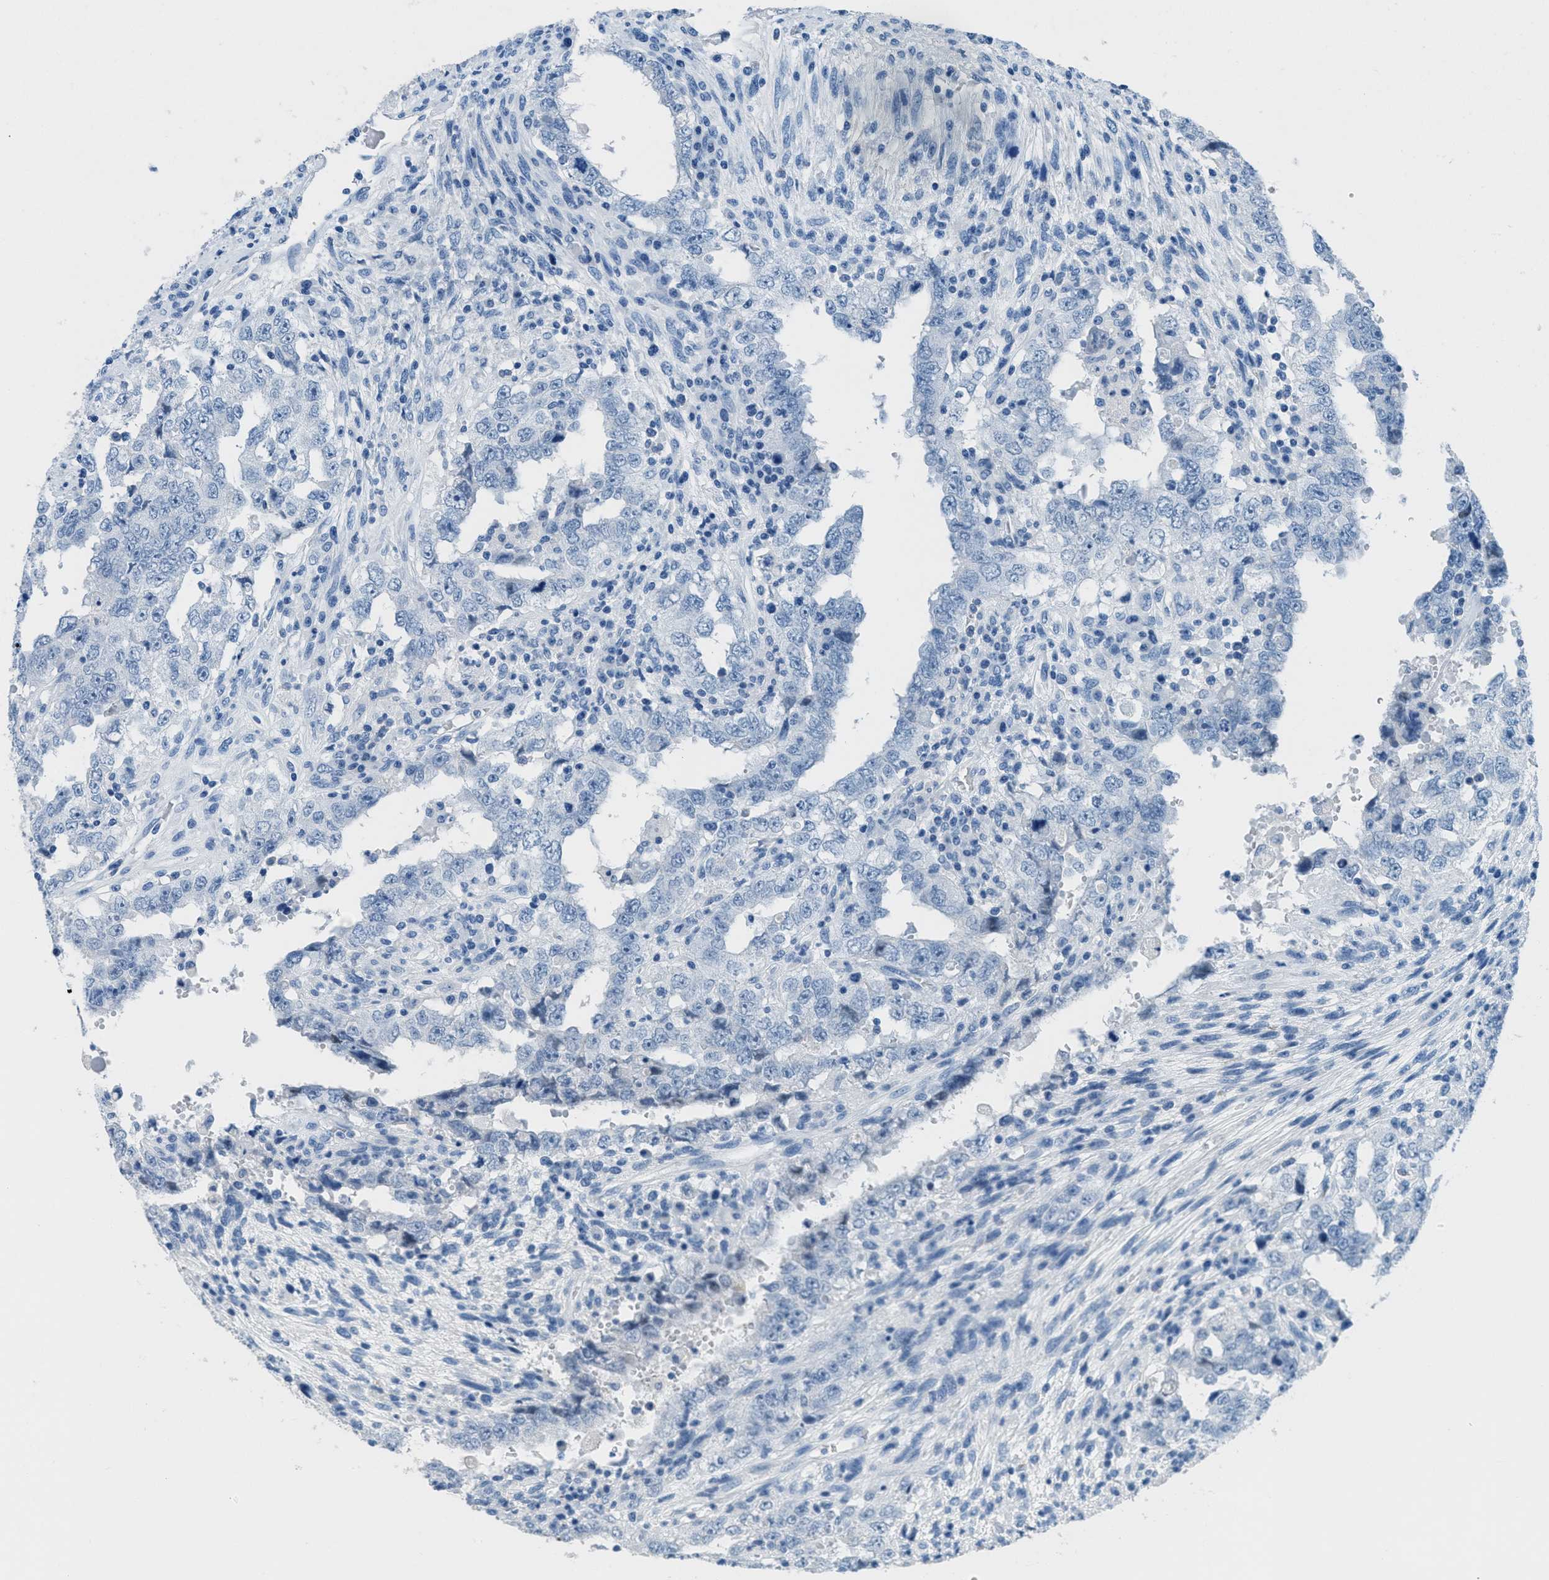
{"staining": {"intensity": "negative", "quantity": "none", "location": "none"}, "tissue": "testis cancer", "cell_type": "Tumor cells", "image_type": "cancer", "snomed": [{"axis": "morphology", "description": "Carcinoma, Embryonal, NOS"}, {"axis": "topography", "description": "Testis"}], "caption": "An immunohistochemistry histopathology image of testis cancer (embryonal carcinoma) is shown. There is no staining in tumor cells of testis cancer (embryonal carcinoma).", "gene": "MGARP", "patient": {"sex": "male", "age": 26}}